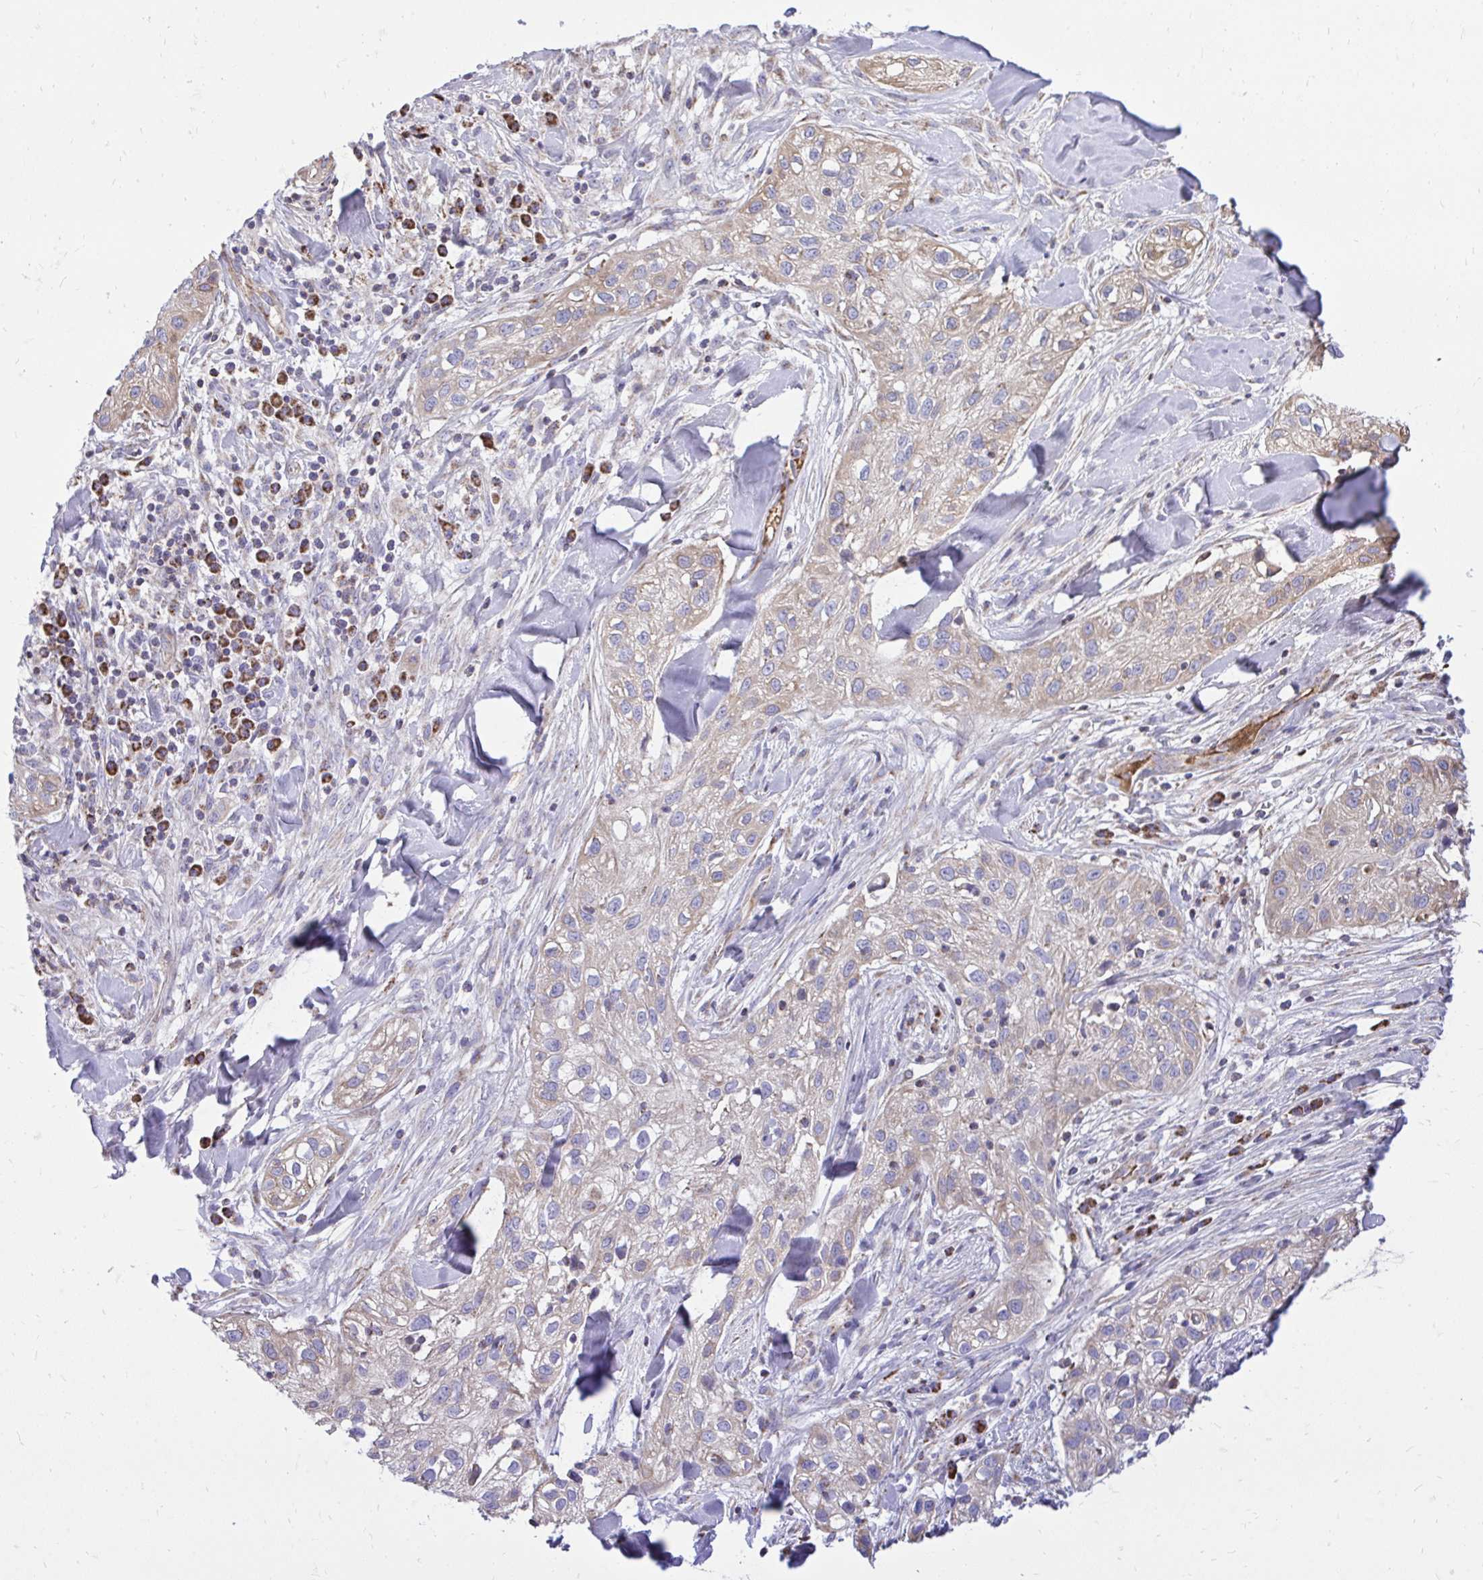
{"staining": {"intensity": "weak", "quantity": "25%-75%", "location": "cytoplasmic/membranous"}, "tissue": "skin cancer", "cell_type": "Tumor cells", "image_type": "cancer", "snomed": [{"axis": "morphology", "description": "Squamous cell carcinoma, NOS"}, {"axis": "topography", "description": "Skin"}], "caption": "Brown immunohistochemical staining in skin cancer (squamous cell carcinoma) demonstrates weak cytoplasmic/membranous staining in about 25%-75% of tumor cells.", "gene": "ATP13A2", "patient": {"sex": "male", "age": 82}}